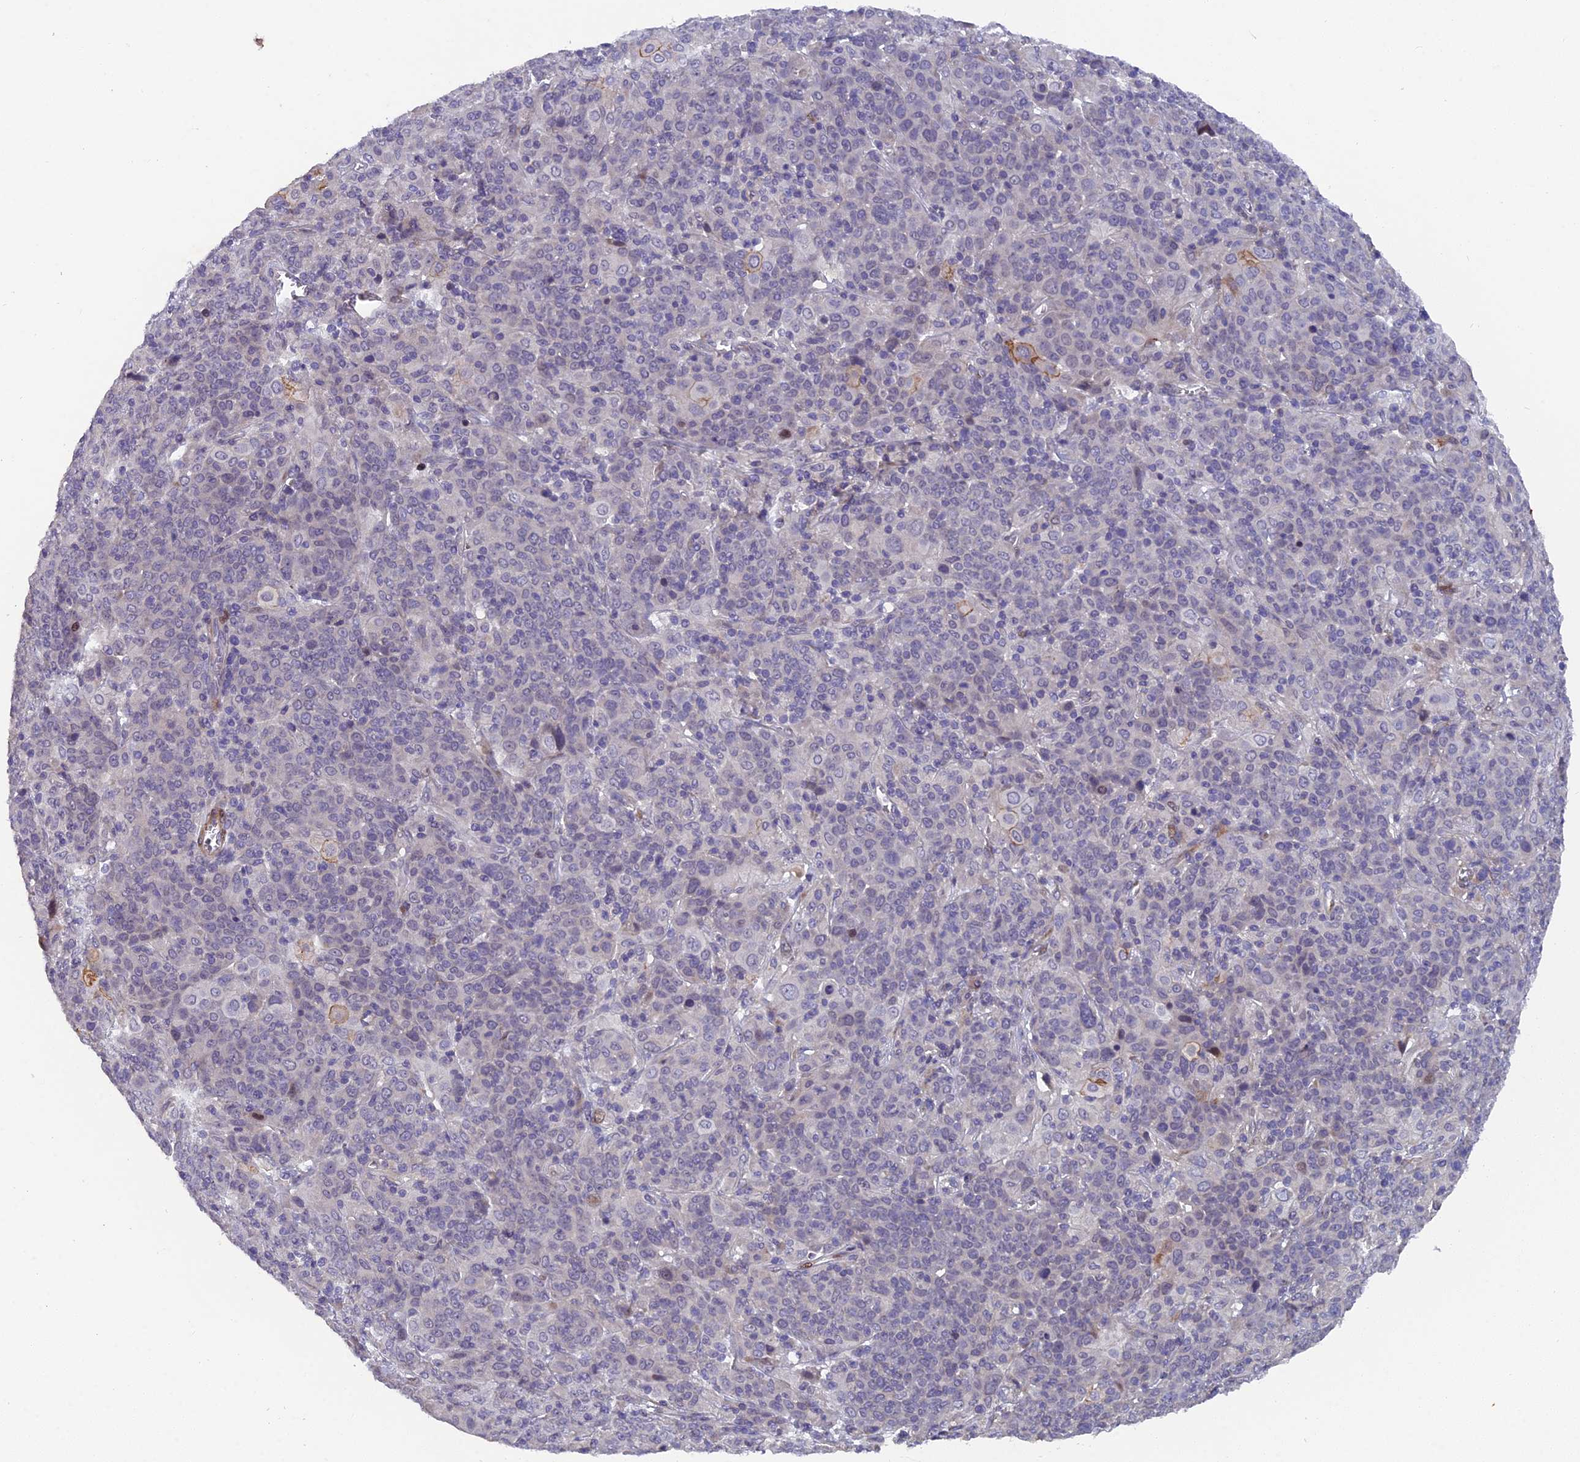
{"staining": {"intensity": "negative", "quantity": "none", "location": "none"}, "tissue": "cervical cancer", "cell_type": "Tumor cells", "image_type": "cancer", "snomed": [{"axis": "morphology", "description": "Squamous cell carcinoma, NOS"}, {"axis": "topography", "description": "Cervix"}], "caption": "Human cervical cancer stained for a protein using immunohistochemistry (IHC) demonstrates no expression in tumor cells.", "gene": "RAB28", "patient": {"sex": "female", "age": 67}}